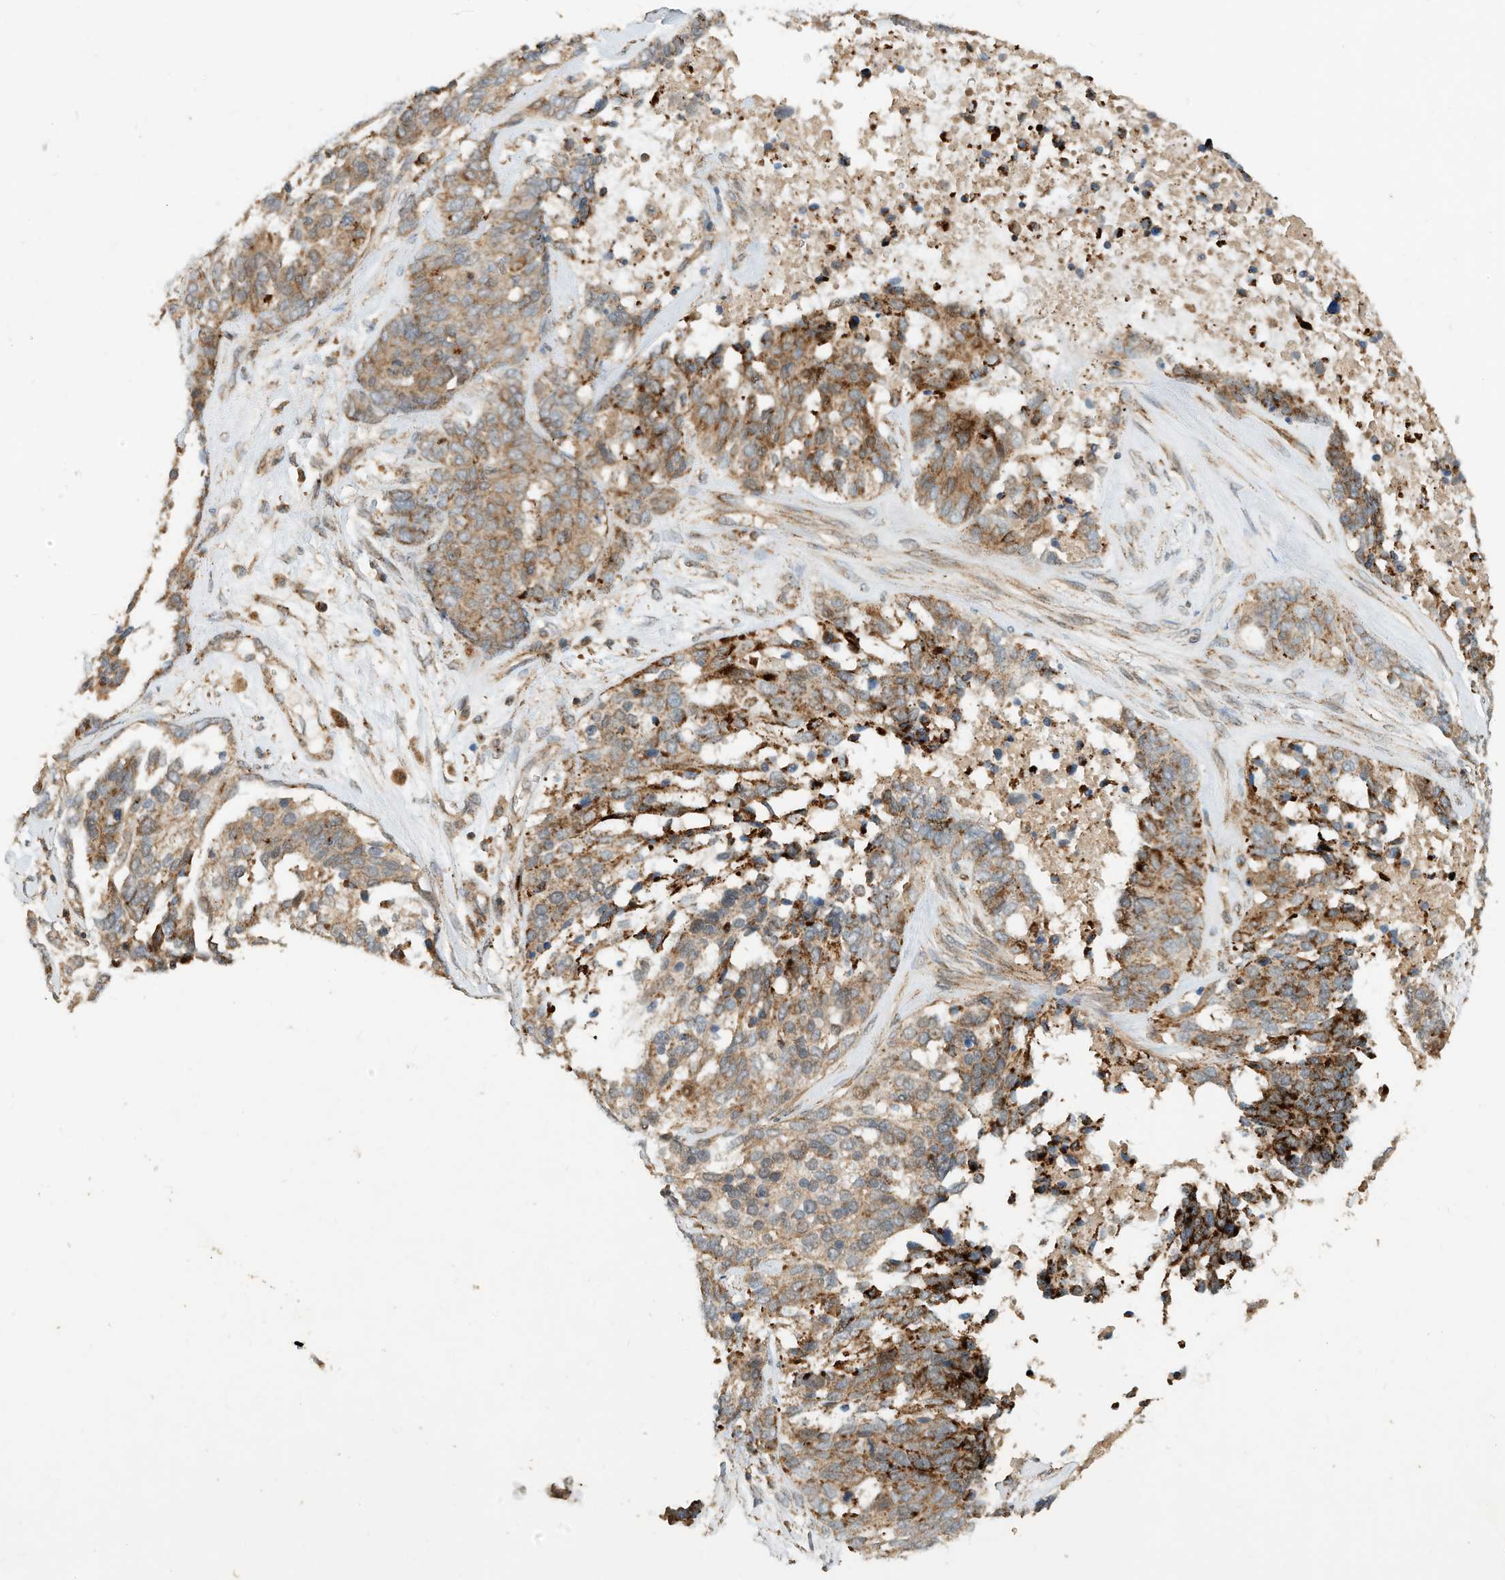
{"staining": {"intensity": "moderate", "quantity": ">75%", "location": "cytoplasmic/membranous"}, "tissue": "ovarian cancer", "cell_type": "Tumor cells", "image_type": "cancer", "snomed": [{"axis": "morphology", "description": "Cystadenocarcinoma, serous, NOS"}, {"axis": "topography", "description": "Ovary"}], "caption": "IHC (DAB) staining of ovarian cancer reveals moderate cytoplasmic/membranous protein positivity in approximately >75% of tumor cells.", "gene": "CPAMD8", "patient": {"sex": "female", "age": 44}}